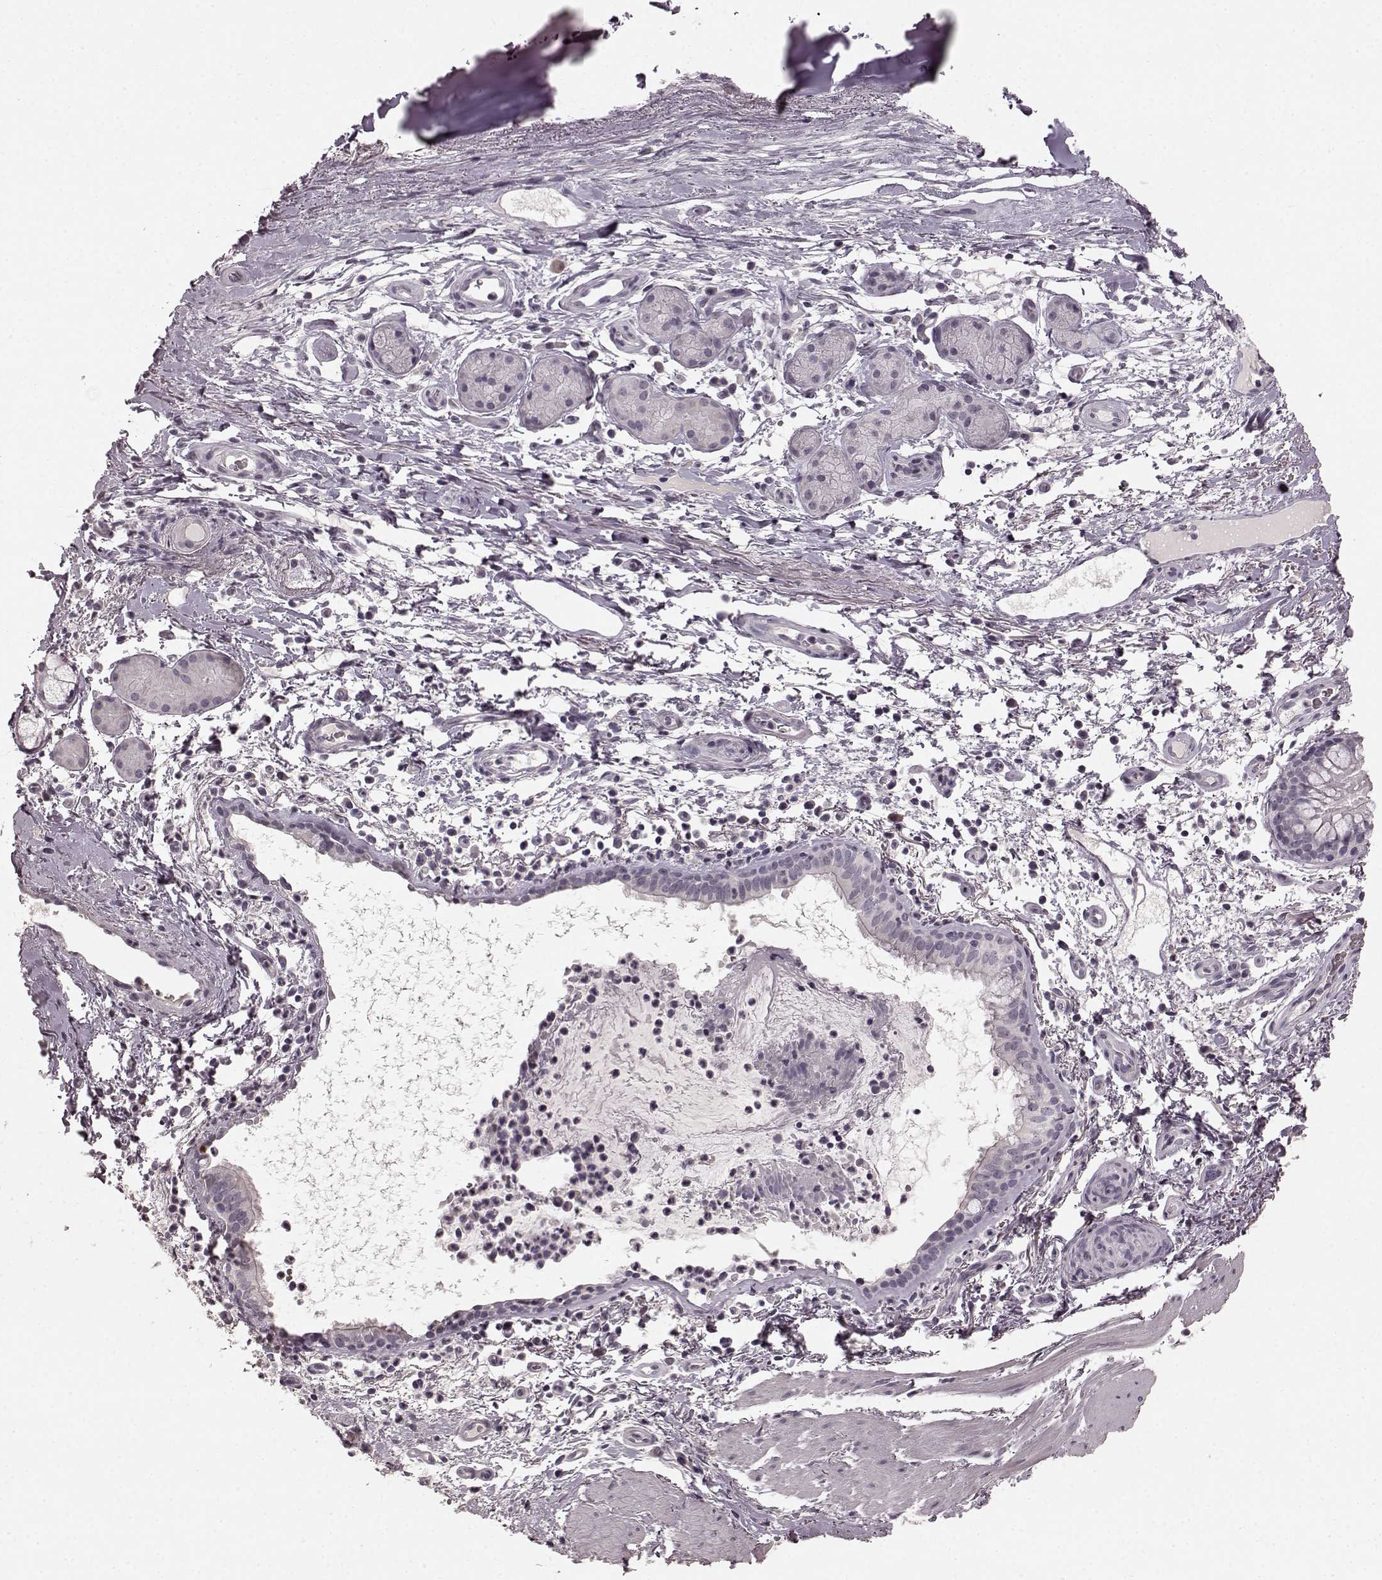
{"staining": {"intensity": "moderate", "quantity": "<25%", "location": "nuclear"}, "tissue": "bronchus", "cell_type": "Respiratory epithelial cells", "image_type": "normal", "snomed": [{"axis": "morphology", "description": "Normal tissue, NOS"}, {"axis": "topography", "description": "Bronchus"}], "caption": "Protein staining of unremarkable bronchus reveals moderate nuclear expression in about <25% of respiratory epithelial cells. (DAB (3,3'-diaminobenzidine) = brown stain, brightfield microscopy at high magnification).", "gene": "CCNA2", "patient": {"sex": "female", "age": 64}}